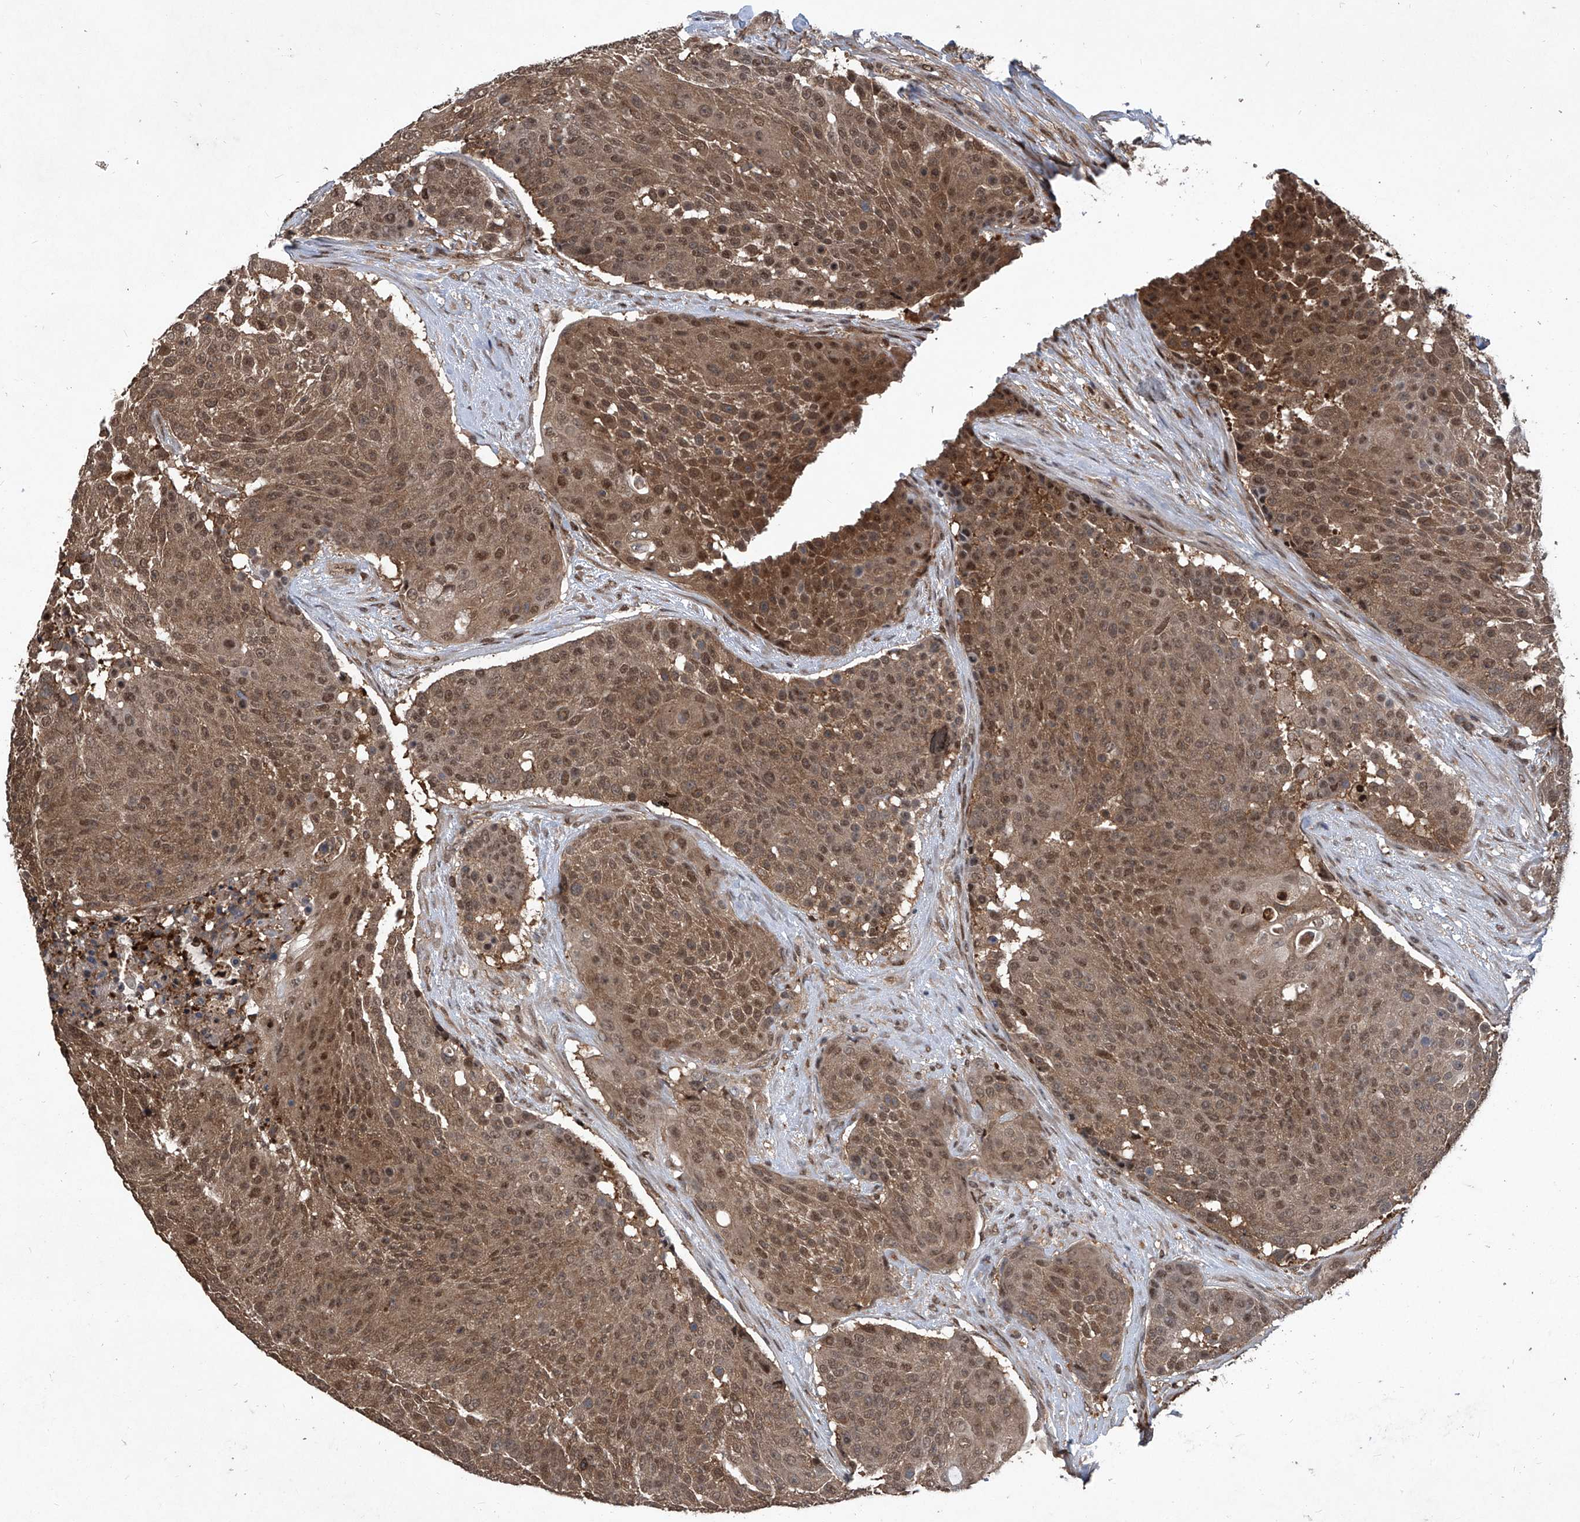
{"staining": {"intensity": "moderate", "quantity": ">75%", "location": "cytoplasmic/membranous,nuclear"}, "tissue": "urothelial cancer", "cell_type": "Tumor cells", "image_type": "cancer", "snomed": [{"axis": "morphology", "description": "Urothelial carcinoma, High grade"}, {"axis": "topography", "description": "Urinary bladder"}], "caption": "Urothelial cancer tissue exhibits moderate cytoplasmic/membranous and nuclear expression in about >75% of tumor cells", "gene": "PSMB1", "patient": {"sex": "female", "age": 63}}